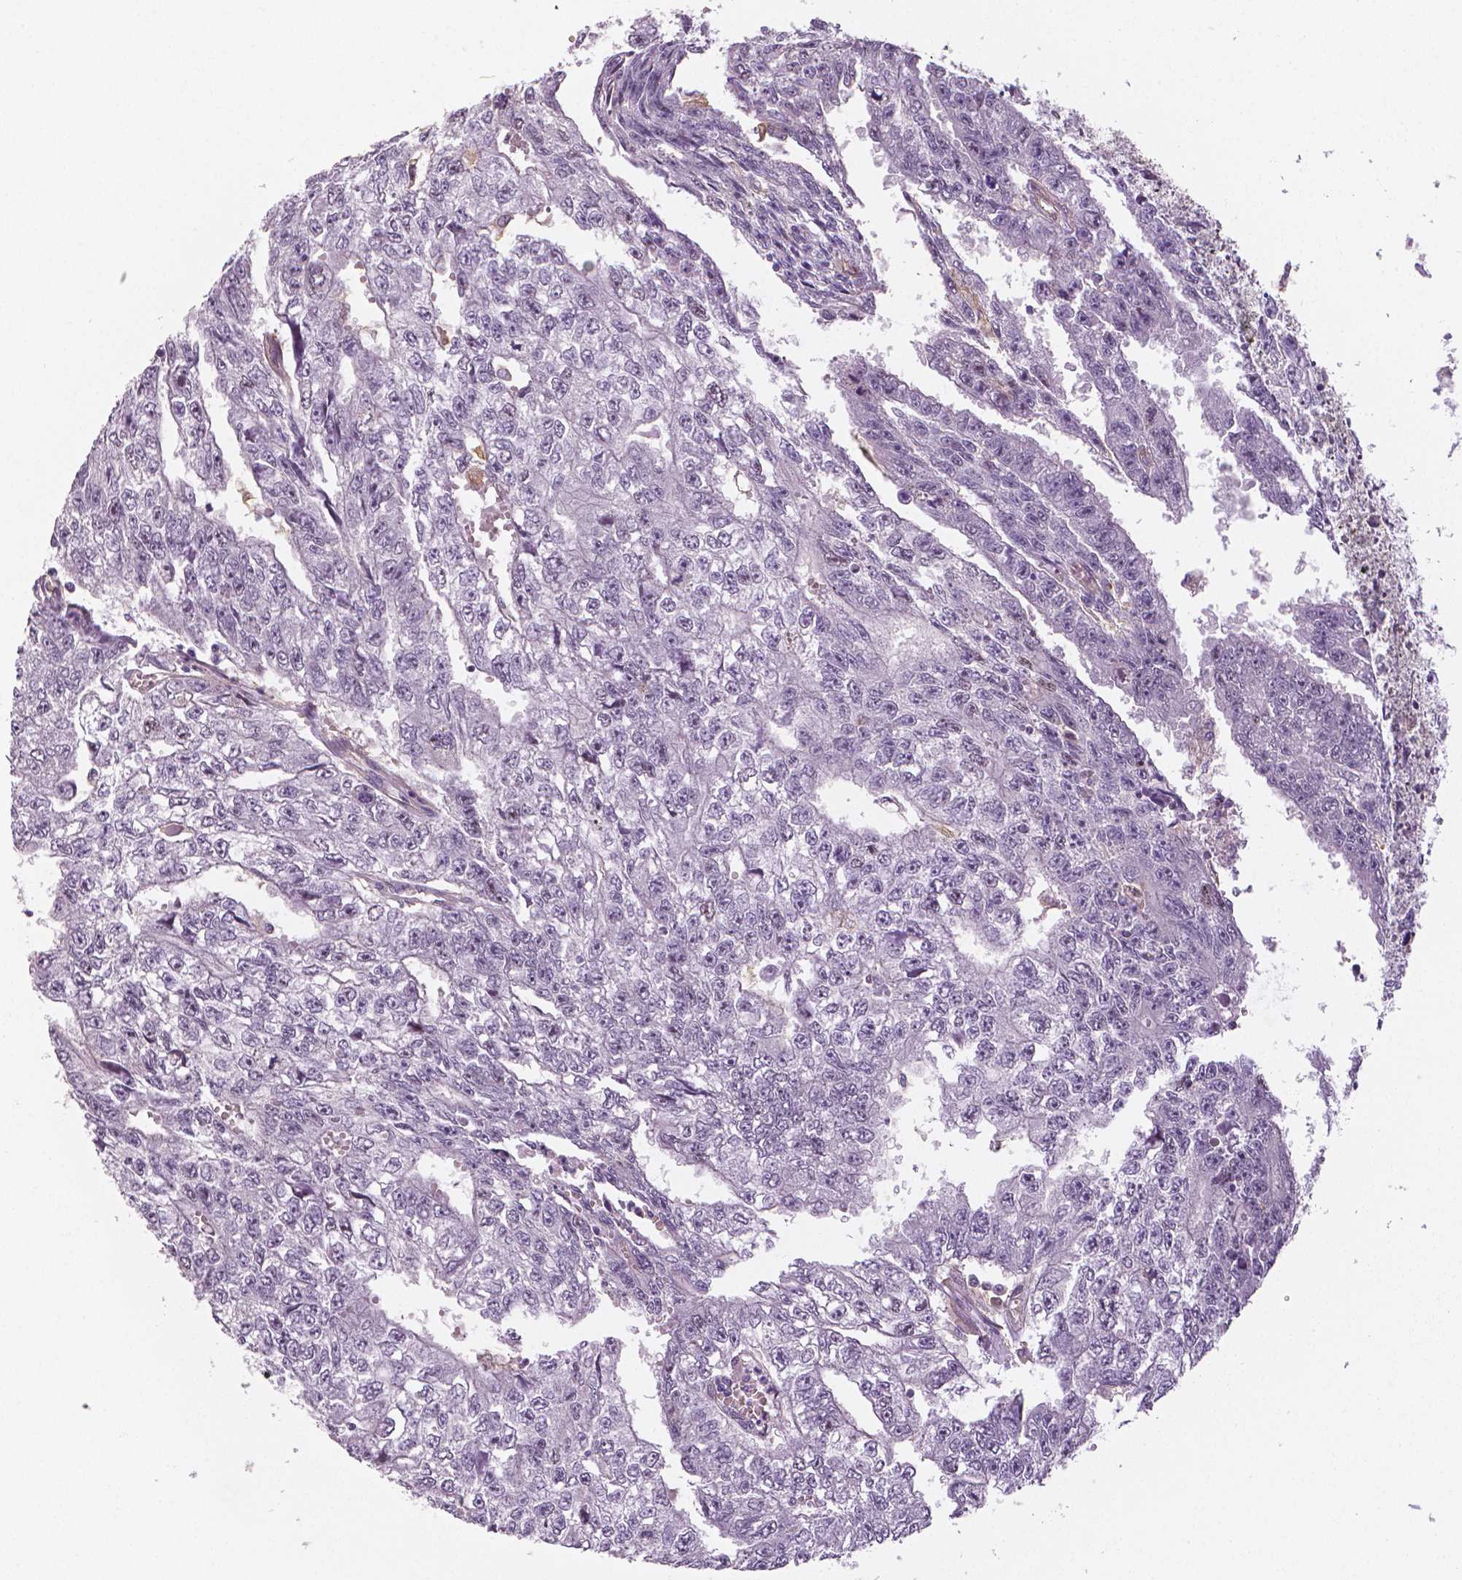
{"staining": {"intensity": "negative", "quantity": "none", "location": "none"}, "tissue": "testis cancer", "cell_type": "Tumor cells", "image_type": "cancer", "snomed": [{"axis": "morphology", "description": "Carcinoma, Embryonal, NOS"}, {"axis": "morphology", "description": "Teratoma, malignant, NOS"}, {"axis": "topography", "description": "Testis"}], "caption": "Immunohistochemistry (IHC) of testis cancer (teratoma (malignant)) reveals no staining in tumor cells.", "gene": "MKI67", "patient": {"sex": "male", "age": 24}}